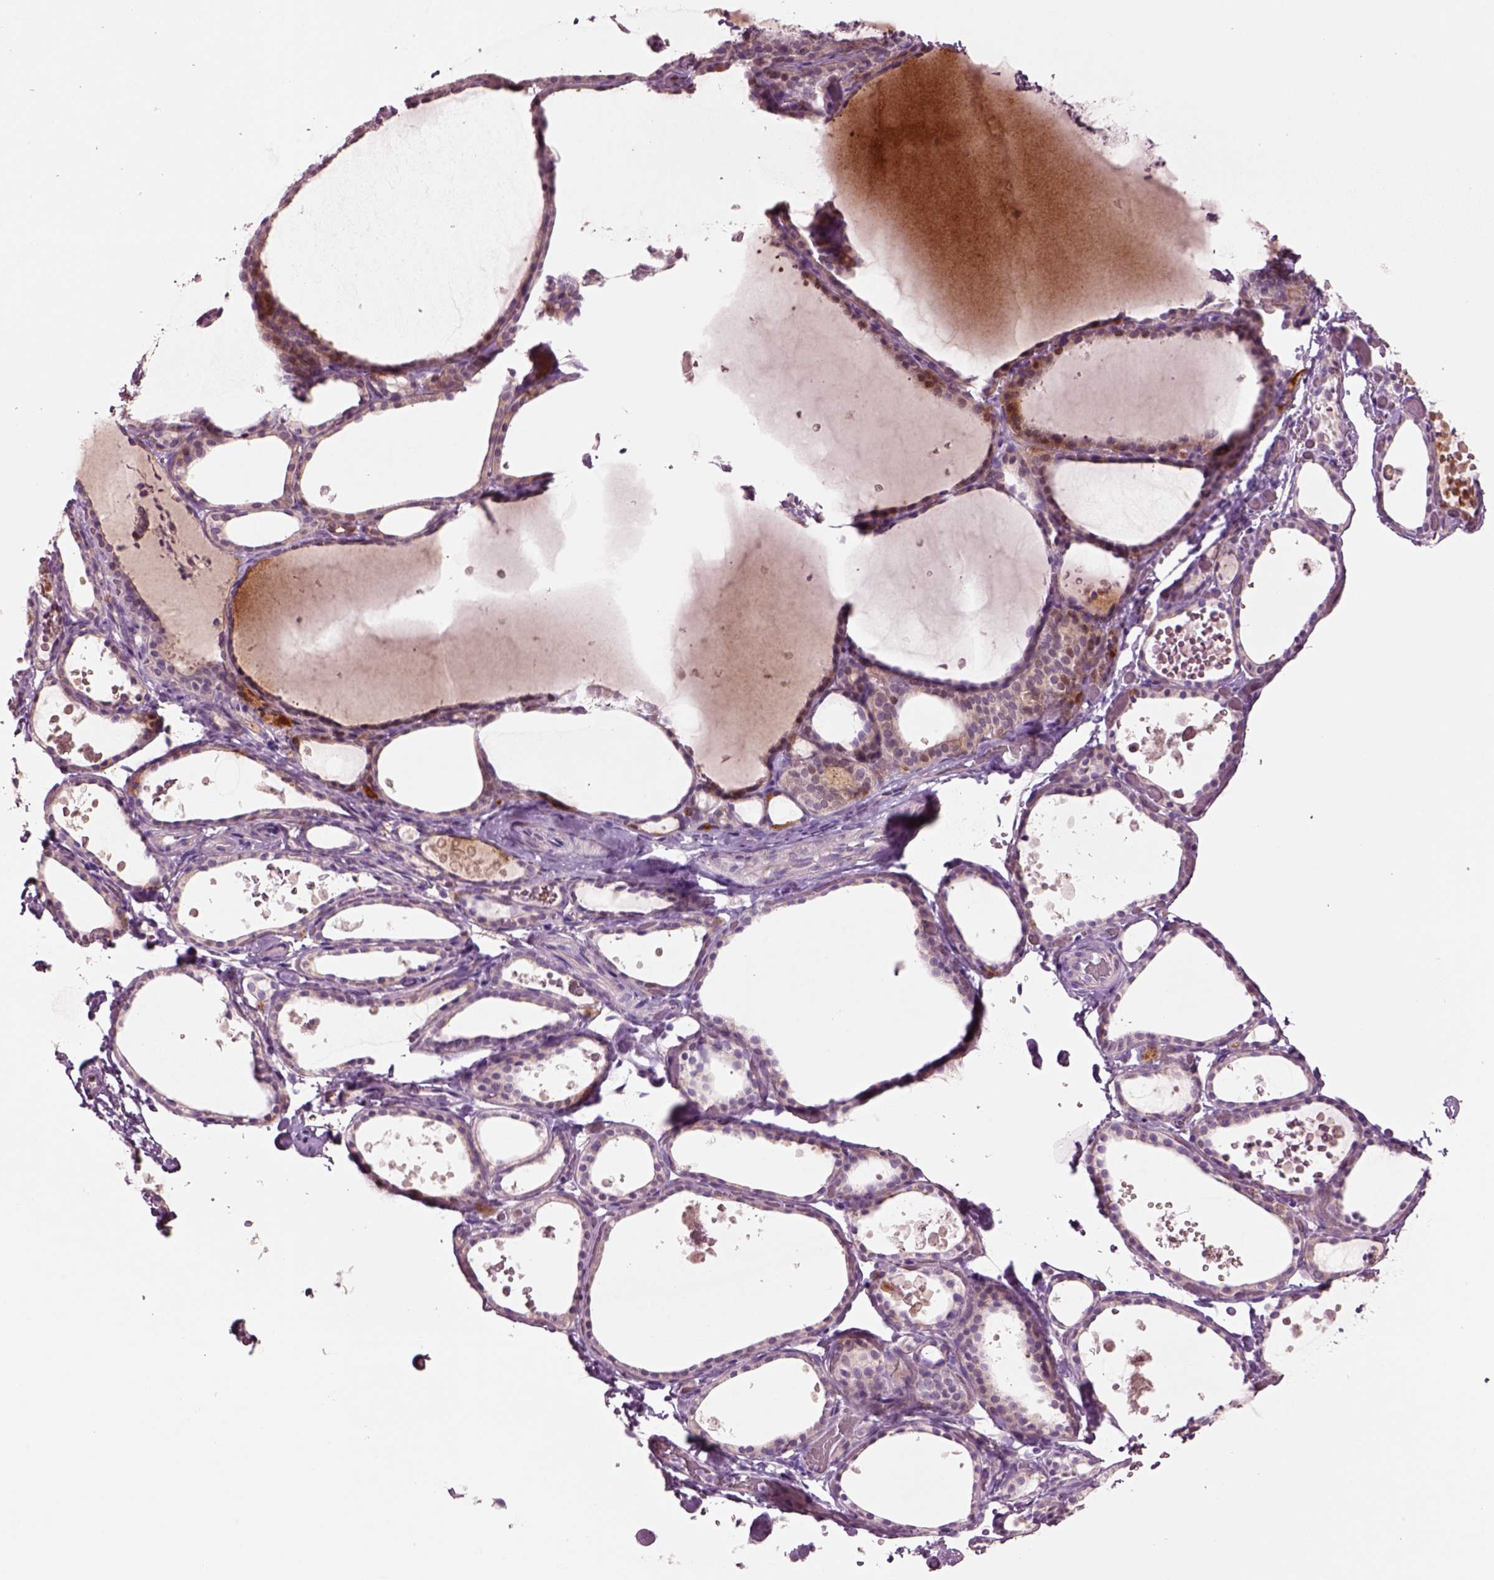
{"staining": {"intensity": "moderate", "quantity": "<25%", "location": "cytoplasmic/membranous"}, "tissue": "thyroid gland", "cell_type": "Glandular cells", "image_type": "normal", "snomed": [{"axis": "morphology", "description": "Normal tissue, NOS"}, {"axis": "topography", "description": "Thyroid gland"}], "caption": "Normal thyroid gland demonstrates moderate cytoplasmic/membranous staining in about <25% of glandular cells The staining is performed using DAB (3,3'-diaminobenzidine) brown chromogen to label protein expression. The nuclei are counter-stained blue using hematoxylin..", "gene": "PLPP7", "patient": {"sex": "female", "age": 56}}